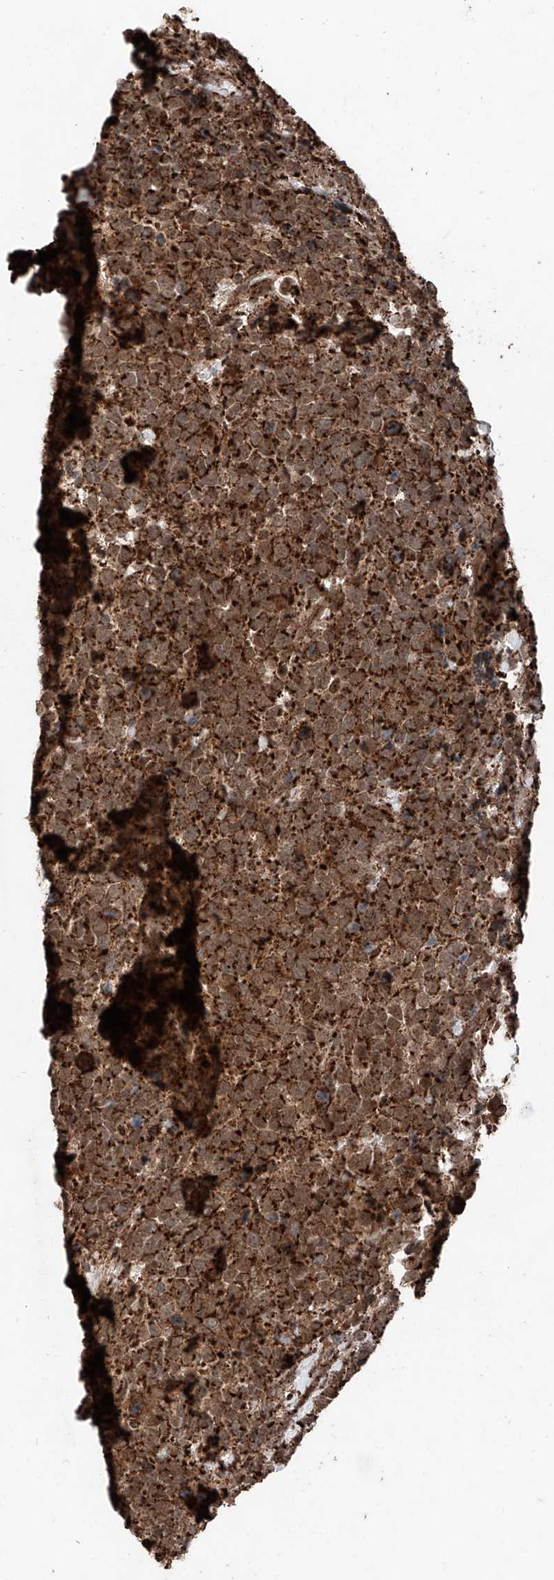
{"staining": {"intensity": "strong", "quantity": ">75%", "location": "cytoplasmic/membranous"}, "tissue": "urothelial cancer", "cell_type": "Tumor cells", "image_type": "cancer", "snomed": [{"axis": "morphology", "description": "Urothelial carcinoma, High grade"}, {"axis": "topography", "description": "Urinary bladder"}], "caption": "Strong cytoplasmic/membranous protein staining is seen in about >75% of tumor cells in urothelial carcinoma (high-grade).", "gene": "ZSCAN29", "patient": {"sex": "female", "age": 82}}